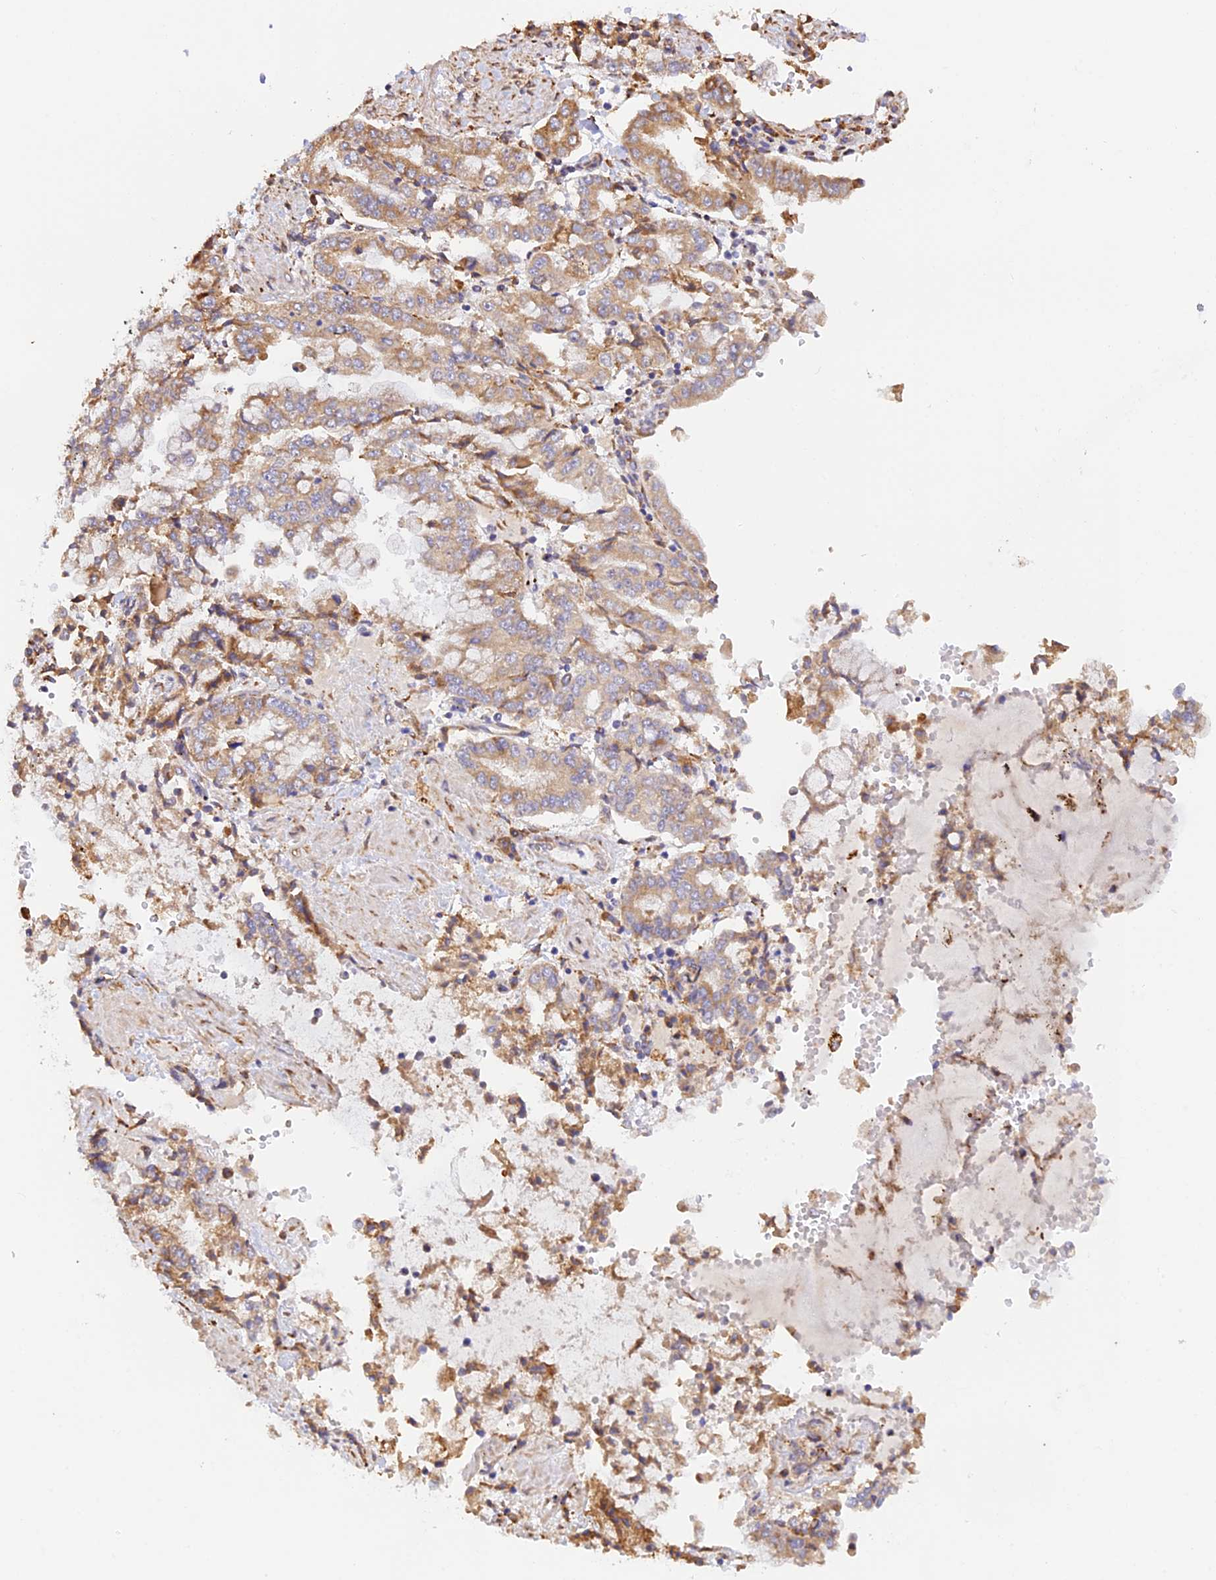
{"staining": {"intensity": "moderate", "quantity": "25%-75%", "location": "cytoplasmic/membranous"}, "tissue": "stomach cancer", "cell_type": "Tumor cells", "image_type": "cancer", "snomed": [{"axis": "morphology", "description": "Adenocarcinoma, NOS"}, {"axis": "topography", "description": "Stomach"}], "caption": "Human stomach adenocarcinoma stained with a brown dye displays moderate cytoplasmic/membranous positive staining in about 25%-75% of tumor cells.", "gene": "RPL5", "patient": {"sex": "male", "age": 76}}